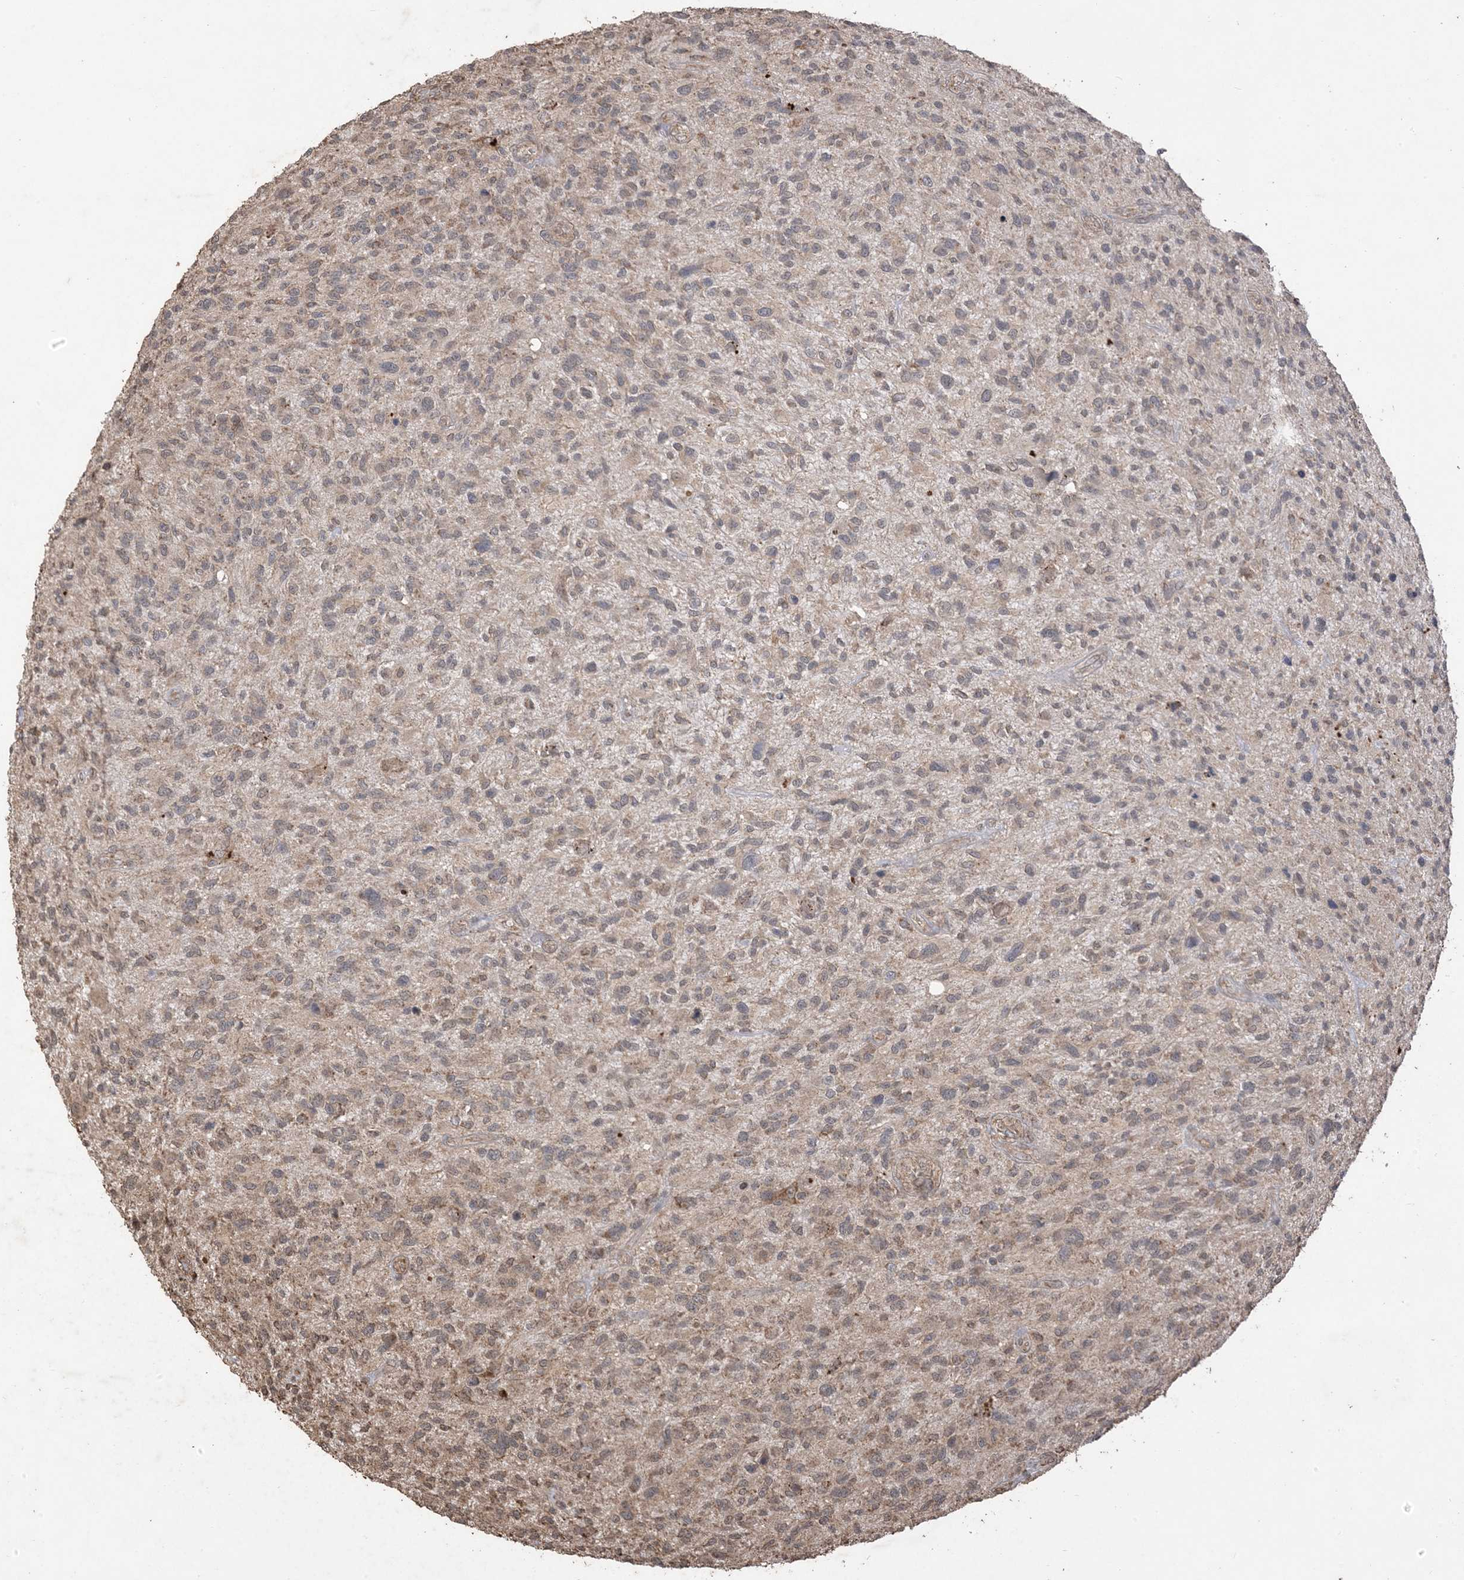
{"staining": {"intensity": "weak", "quantity": "25%-75%", "location": "cytoplasmic/membranous"}, "tissue": "glioma", "cell_type": "Tumor cells", "image_type": "cancer", "snomed": [{"axis": "morphology", "description": "Glioma, malignant, High grade"}, {"axis": "topography", "description": "Brain"}], "caption": "Immunohistochemistry (IHC) of glioma exhibits low levels of weak cytoplasmic/membranous positivity in approximately 25%-75% of tumor cells.", "gene": "HPS4", "patient": {"sex": "male", "age": 47}}